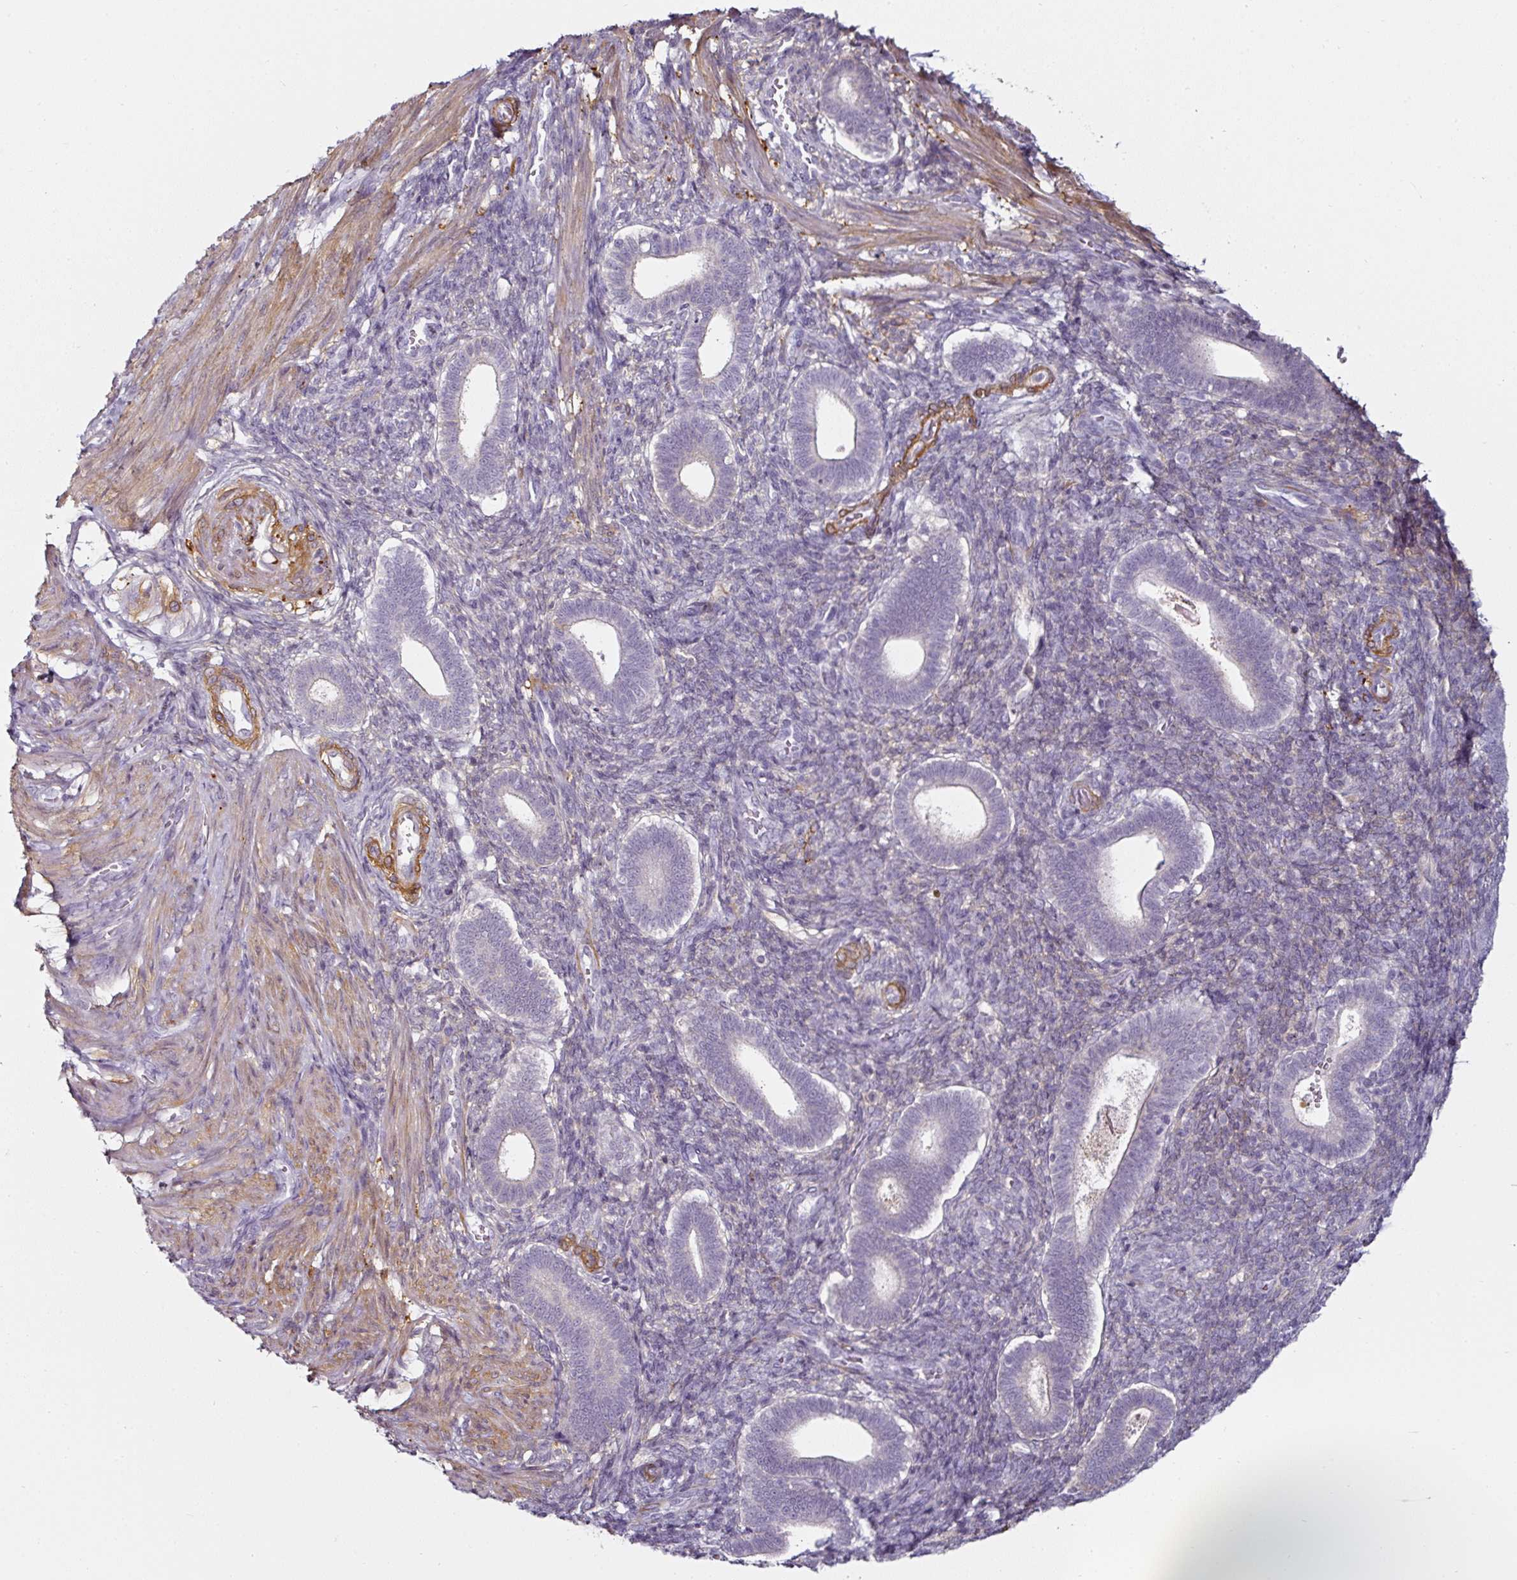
{"staining": {"intensity": "weak", "quantity": "<25%", "location": "cytoplasmic/membranous"}, "tissue": "endometrium", "cell_type": "Cells in endometrial stroma", "image_type": "normal", "snomed": [{"axis": "morphology", "description": "Normal tissue, NOS"}, {"axis": "topography", "description": "Endometrium"}], "caption": "Immunohistochemical staining of unremarkable human endometrium shows no significant positivity in cells in endometrial stroma.", "gene": "CAP2", "patient": {"sex": "female", "age": 34}}